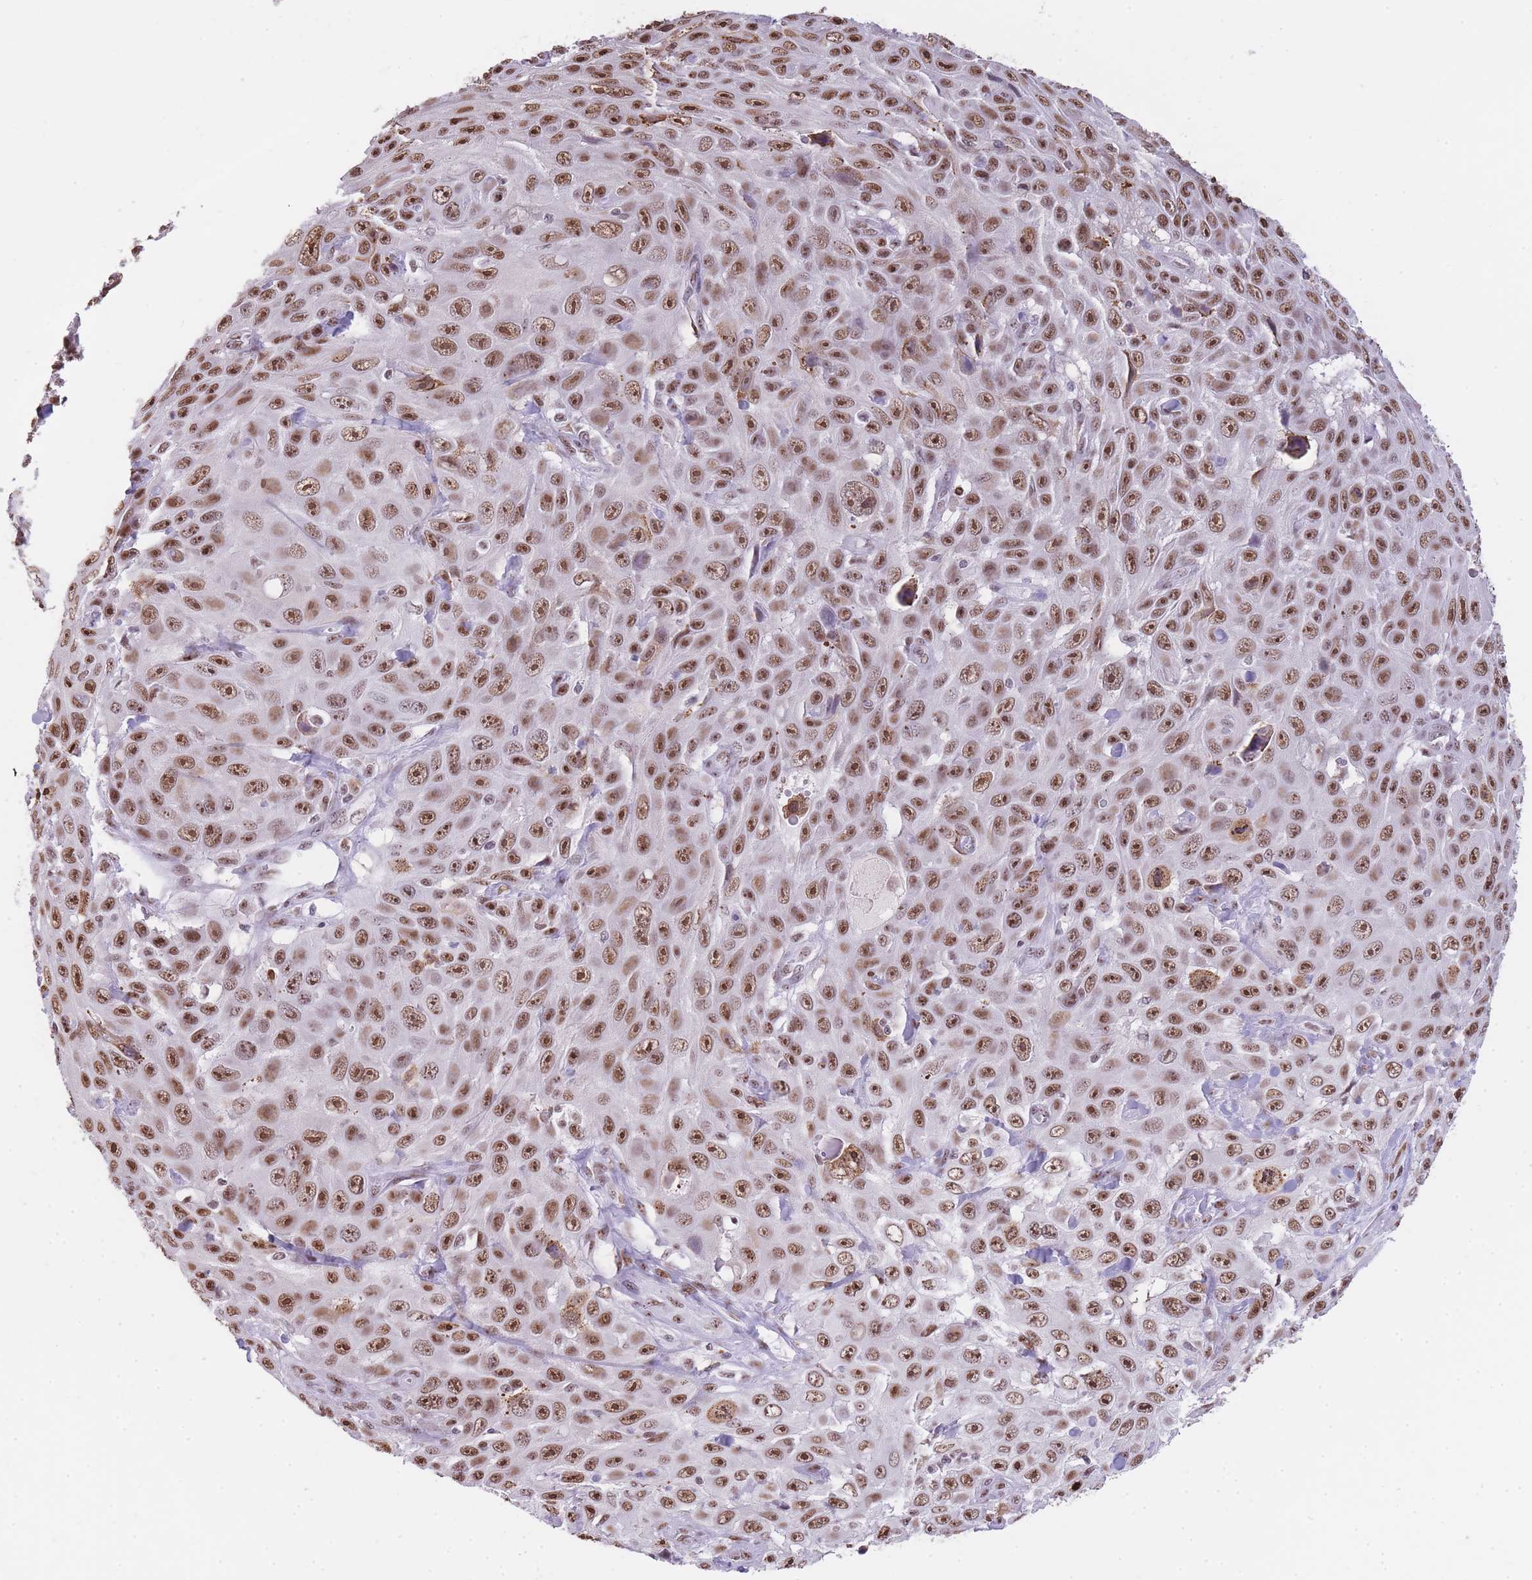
{"staining": {"intensity": "moderate", "quantity": ">75%", "location": "nuclear"}, "tissue": "skin cancer", "cell_type": "Tumor cells", "image_type": "cancer", "snomed": [{"axis": "morphology", "description": "Squamous cell carcinoma, NOS"}, {"axis": "topography", "description": "Skin"}], "caption": "Protein expression analysis of skin squamous cell carcinoma reveals moderate nuclear positivity in about >75% of tumor cells. (DAB IHC with brightfield microscopy, high magnification).", "gene": "EVC2", "patient": {"sex": "male", "age": 82}}